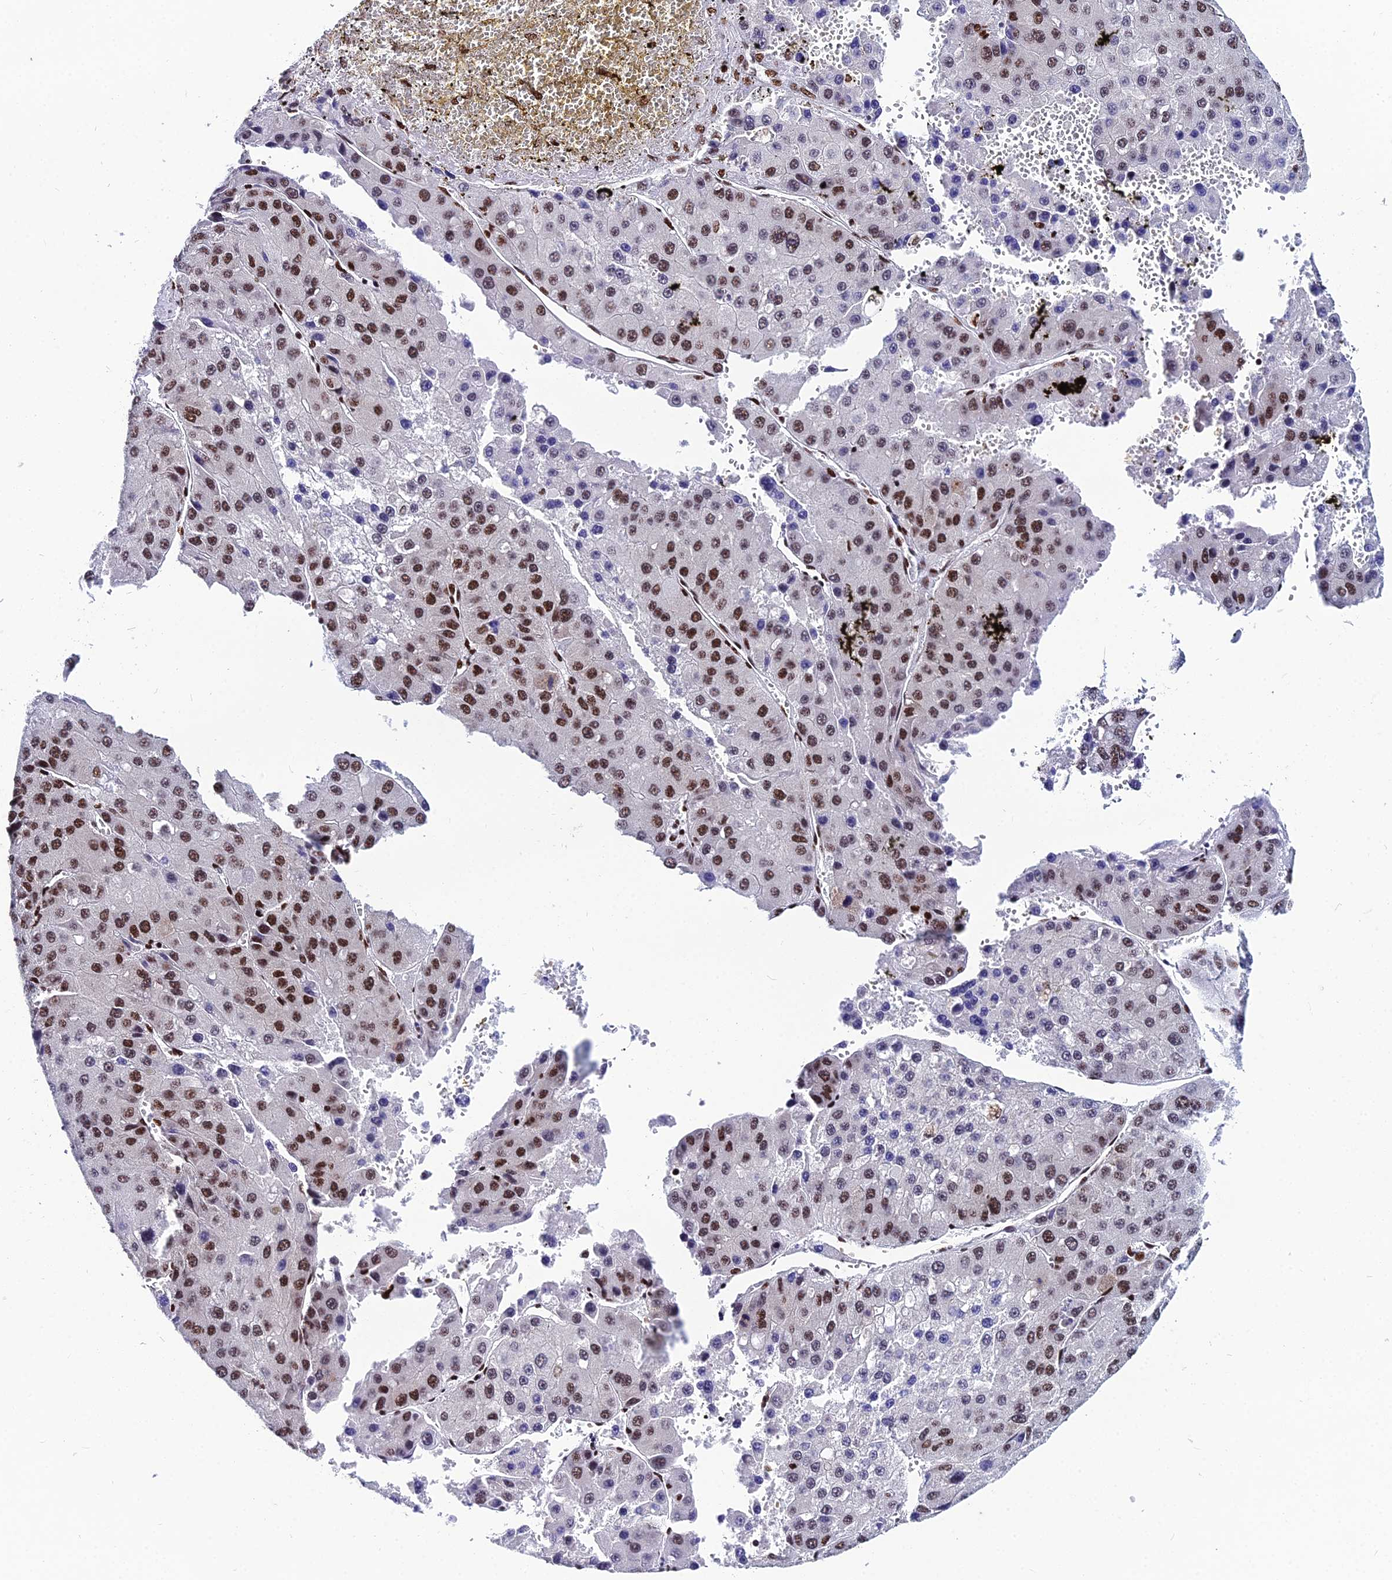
{"staining": {"intensity": "moderate", "quantity": ">75%", "location": "nuclear"}, "tissue": "liver cancer", "cell_type": "Tumor cells", "image_type": "cancer", "snomed": [{"axis": "morphology", "description": "Carcinoma, Hepatocellular, NOS"}, {"axis": "topography", "description": "Liver"}], "caption": "The micrograph demonstrates a brown stain indicating the presence of a protein in the nuclear of tumor cells in liver cancer (hepatocellular carcinoma).", "gene": "HNRNPH1", "patient": {"sex": "female", "age": 73}}